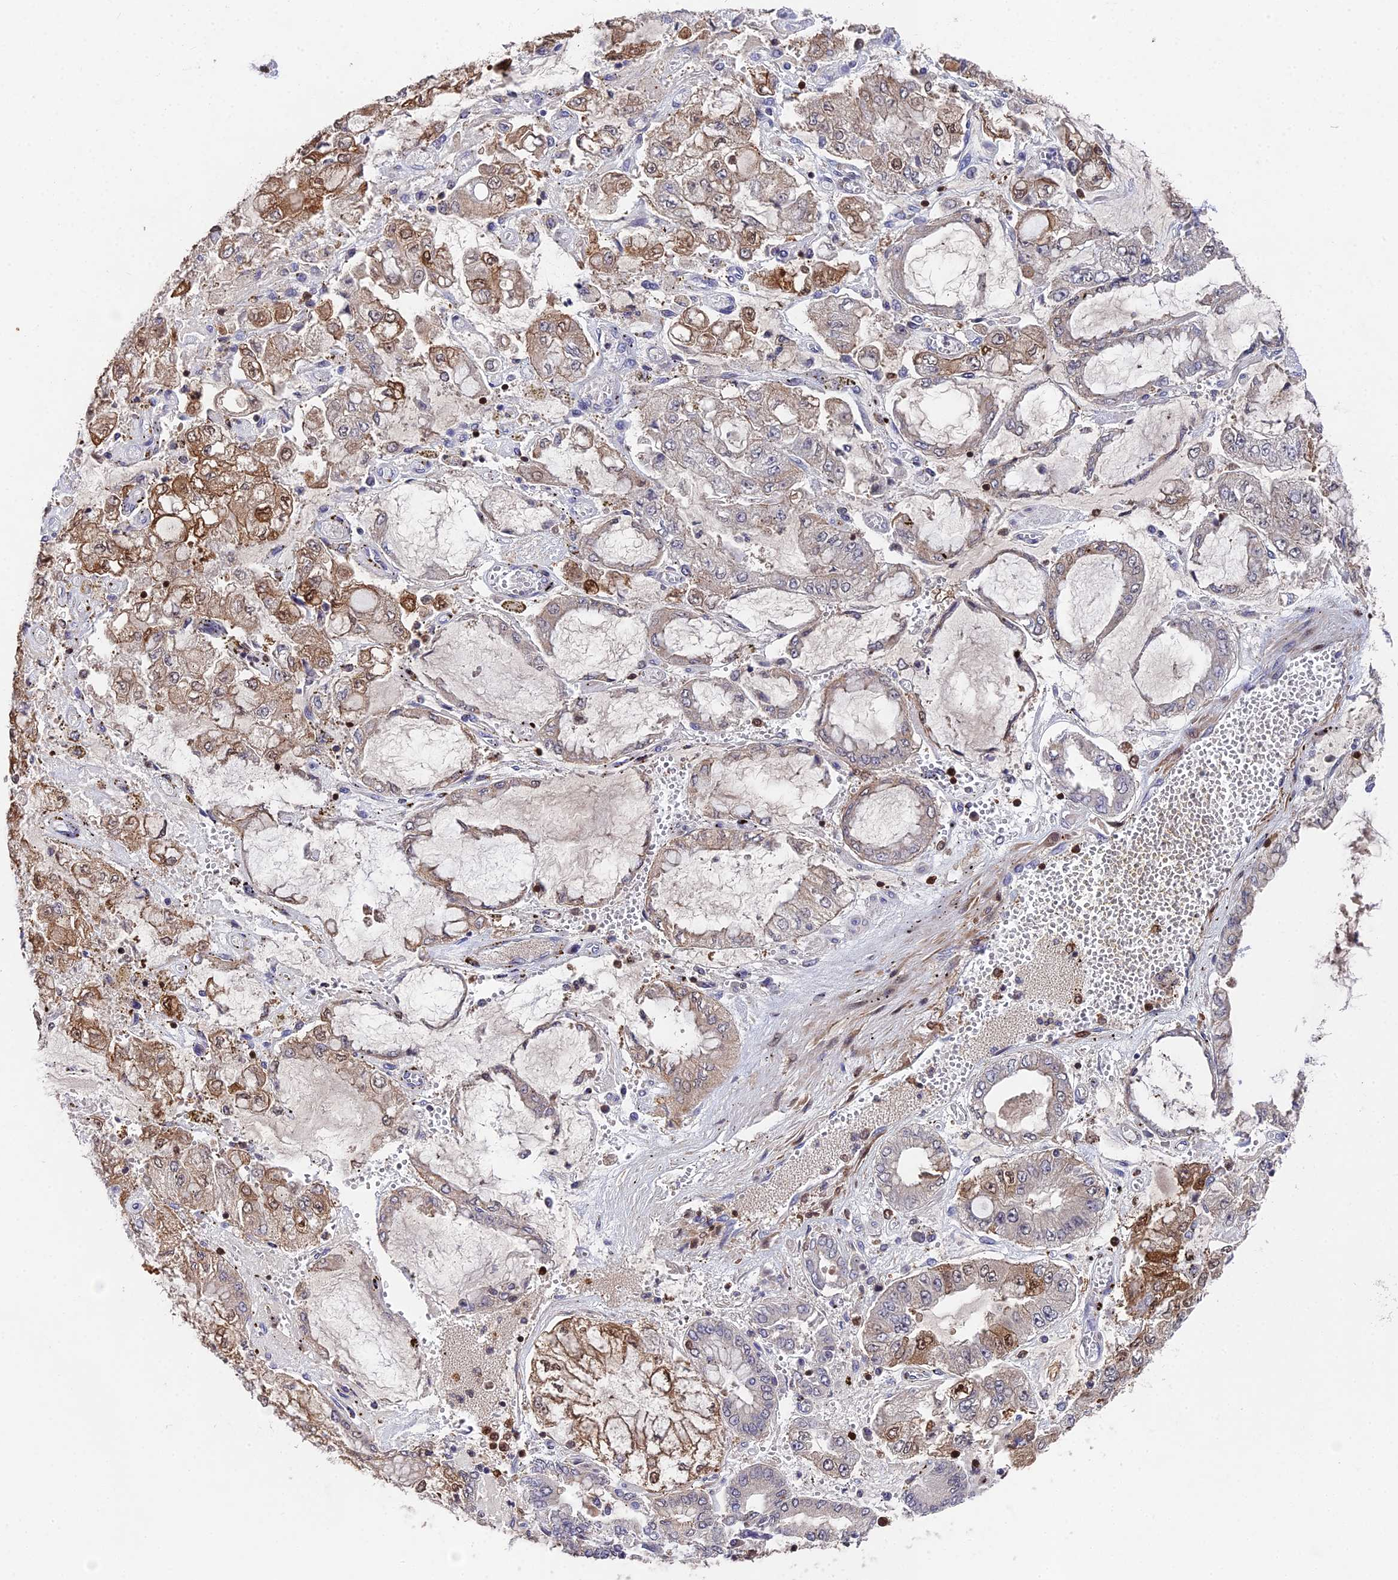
{"staining": {"intensity": "moderate", "quantity": "25%-75%", "location": "cytoplasmic/membranous"}, "tissue": "stomach cancer", "cell_type": "Tumor cells", "image_type": "cancer", "snomed": [{"axis": "morphology", "description": "Adenocarcinoma, NOS"}, {"axis": "topography", "description": "Stomach"}], "caption": "Immunohistochemical staining of stomach cancer demonstrates moderate cytoplasmic/membranous protein staining in about 25%-75% of tumor cells.", "gene": "GALK2", "patient": {"sex": "male", "age": 76}}